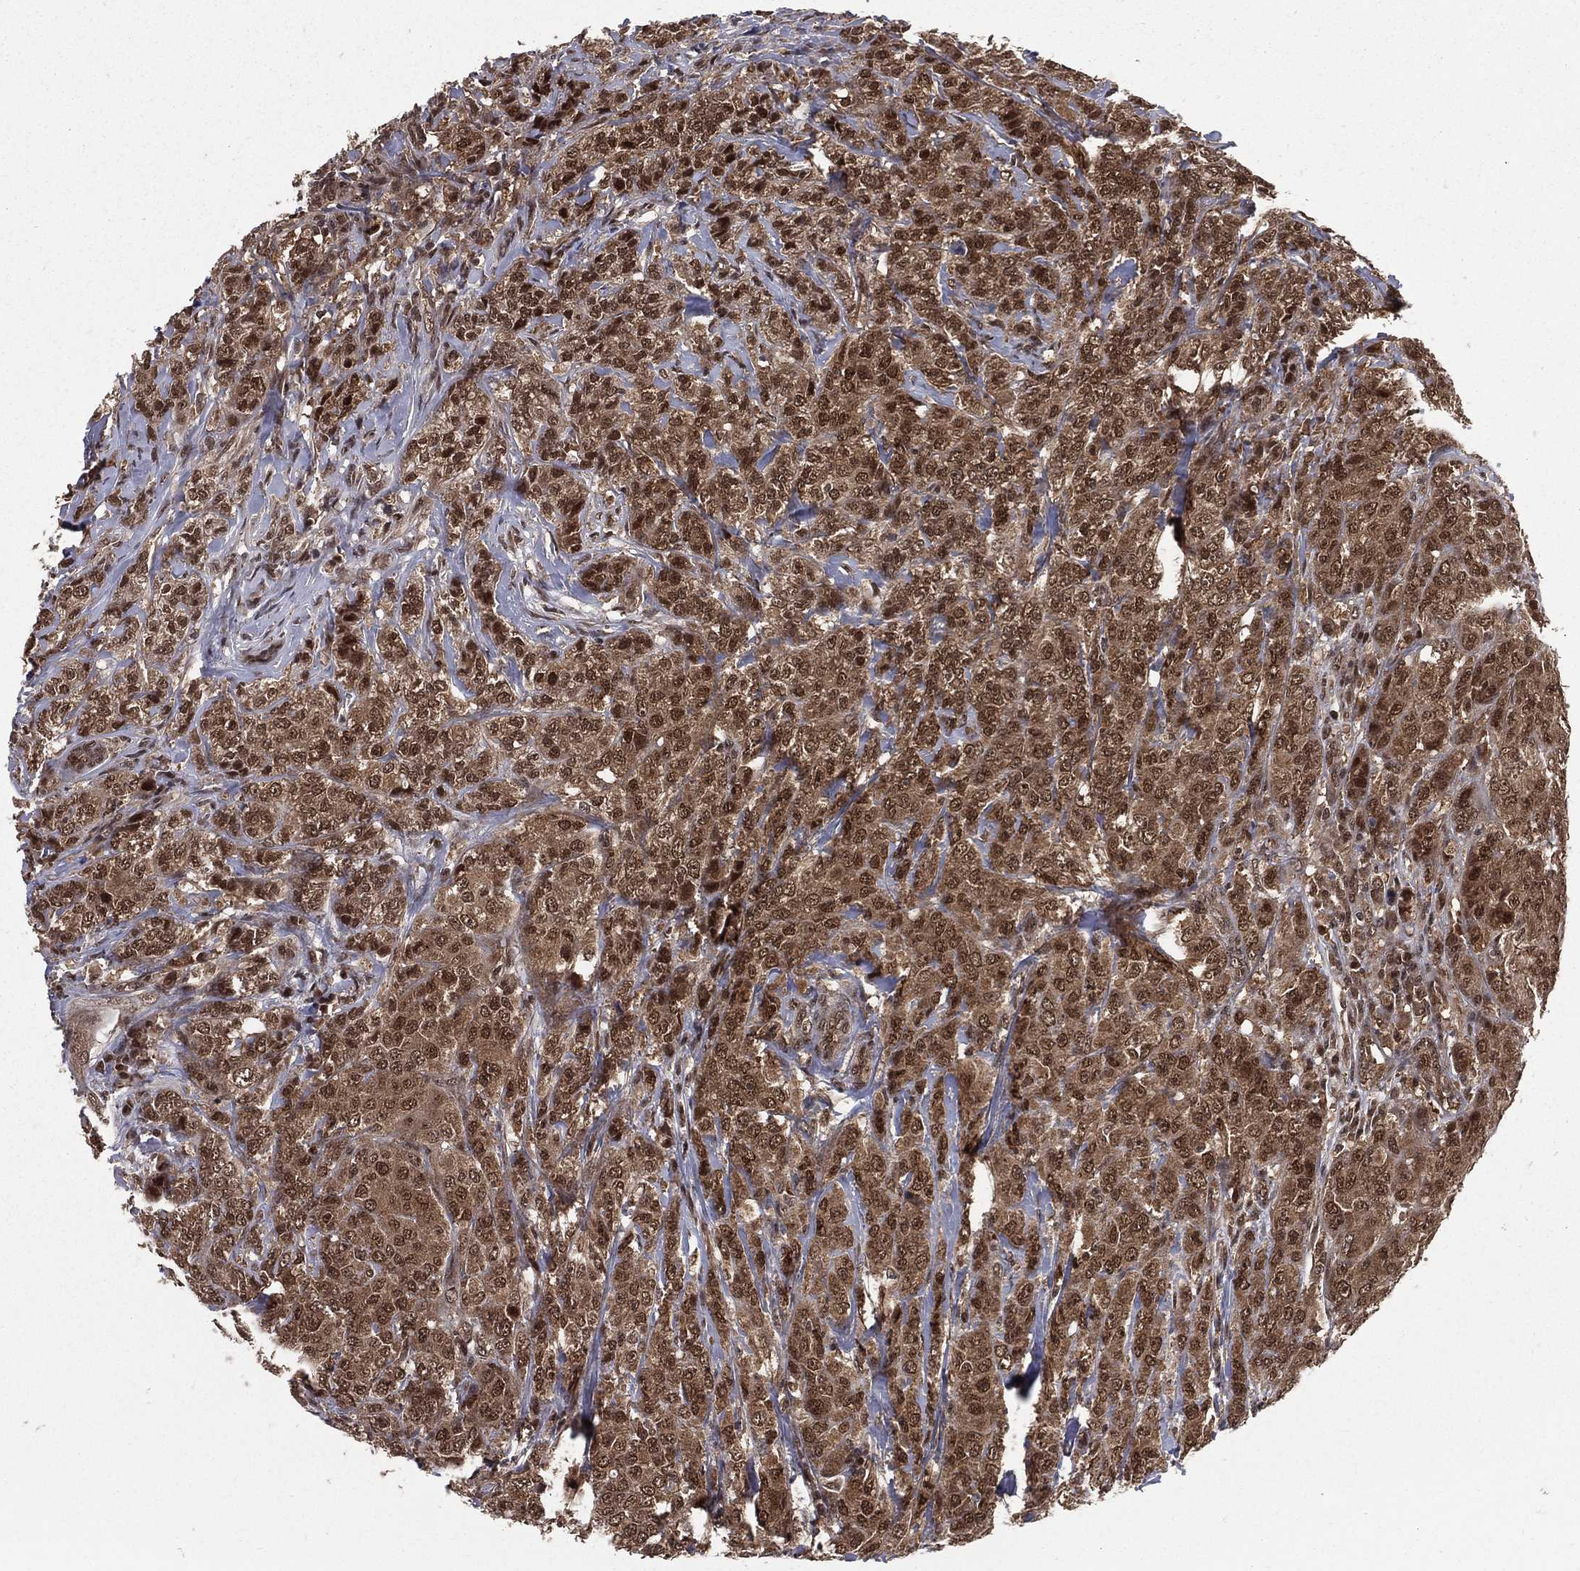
{"staining": {"intensity": "moderate", "quantity": ">75%", "location": "cytoplasmic/membranous,nuclear"}, "tissue": "breast cancer", "cell_type": "Tumor cells", "image_type": "cancer", "snomed": [{"axis": "morphology", "description": "Duct carcinoma"}, {"axis": "topography", "description": "Breast"}], "caption": "Protein positivity by immunohistochemistry (IHC) reveals moderate cytoplasmic/membranous and nuclear positivity in about >75% of tumor cells in breast cancer (infiltrating ductal carcinoma).", "gene": "COPS4", "patient": {"sex": "female", "age": 43}}